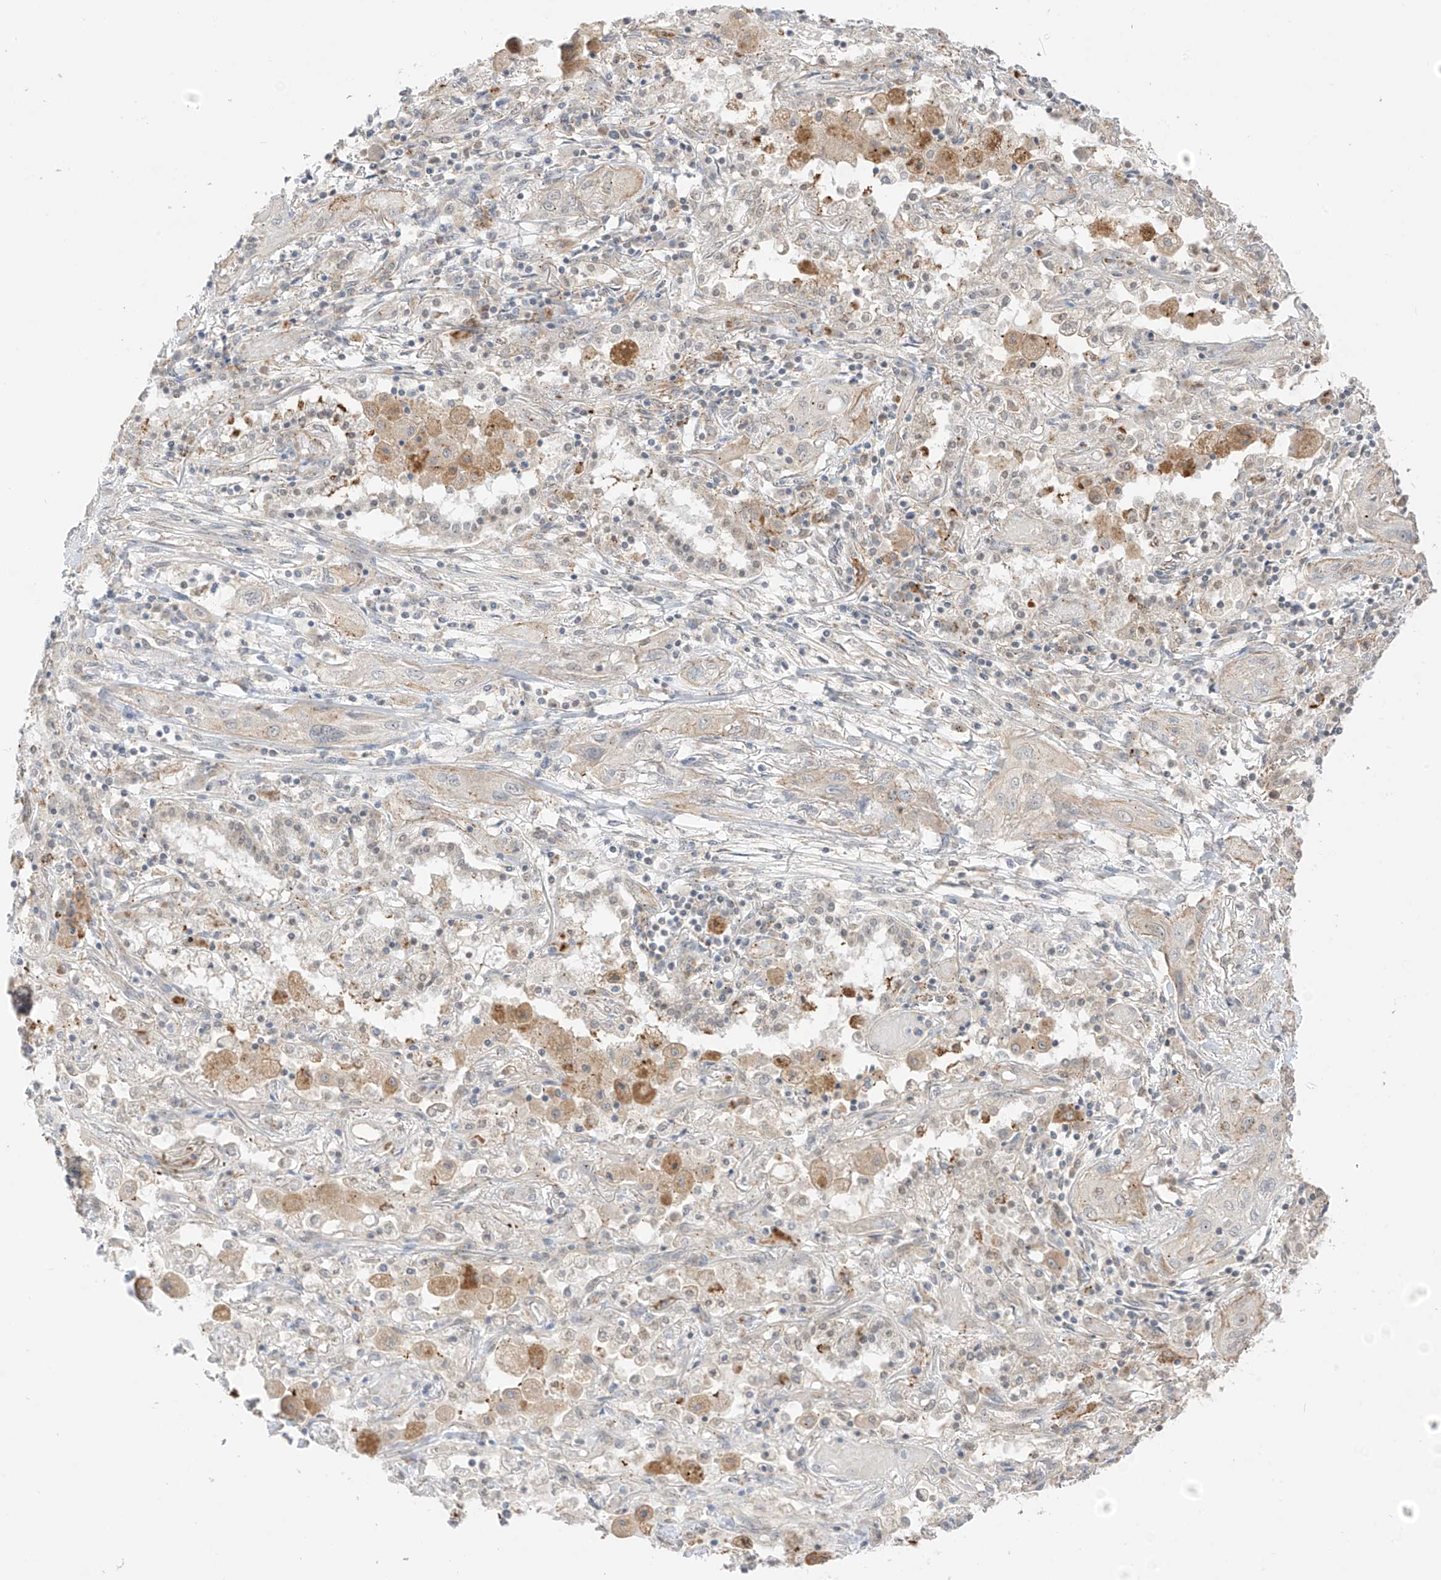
{"staining": {"intensity": "weak", "quantity": "25%-75%", "location": "cytoplasmic/membranous"}, "tissue": "lung cancer", "cell_type": "Tumor cells", "image_type": "cancer", "snomed": [{"axis": "morphology", "description": "Squamous cell carcinoma, NOS"}, {"axis": "topography", "description": "Lung"}], "caption": "There is low levels of weak cytoplasmic/membranous staining in tumor cells of squamous cell carcinoma (lung), as demonstrated by immunohistochemical staining (brown color).", "gene": "N4BP3", "patient": {"sex": "female", "age": 47}}